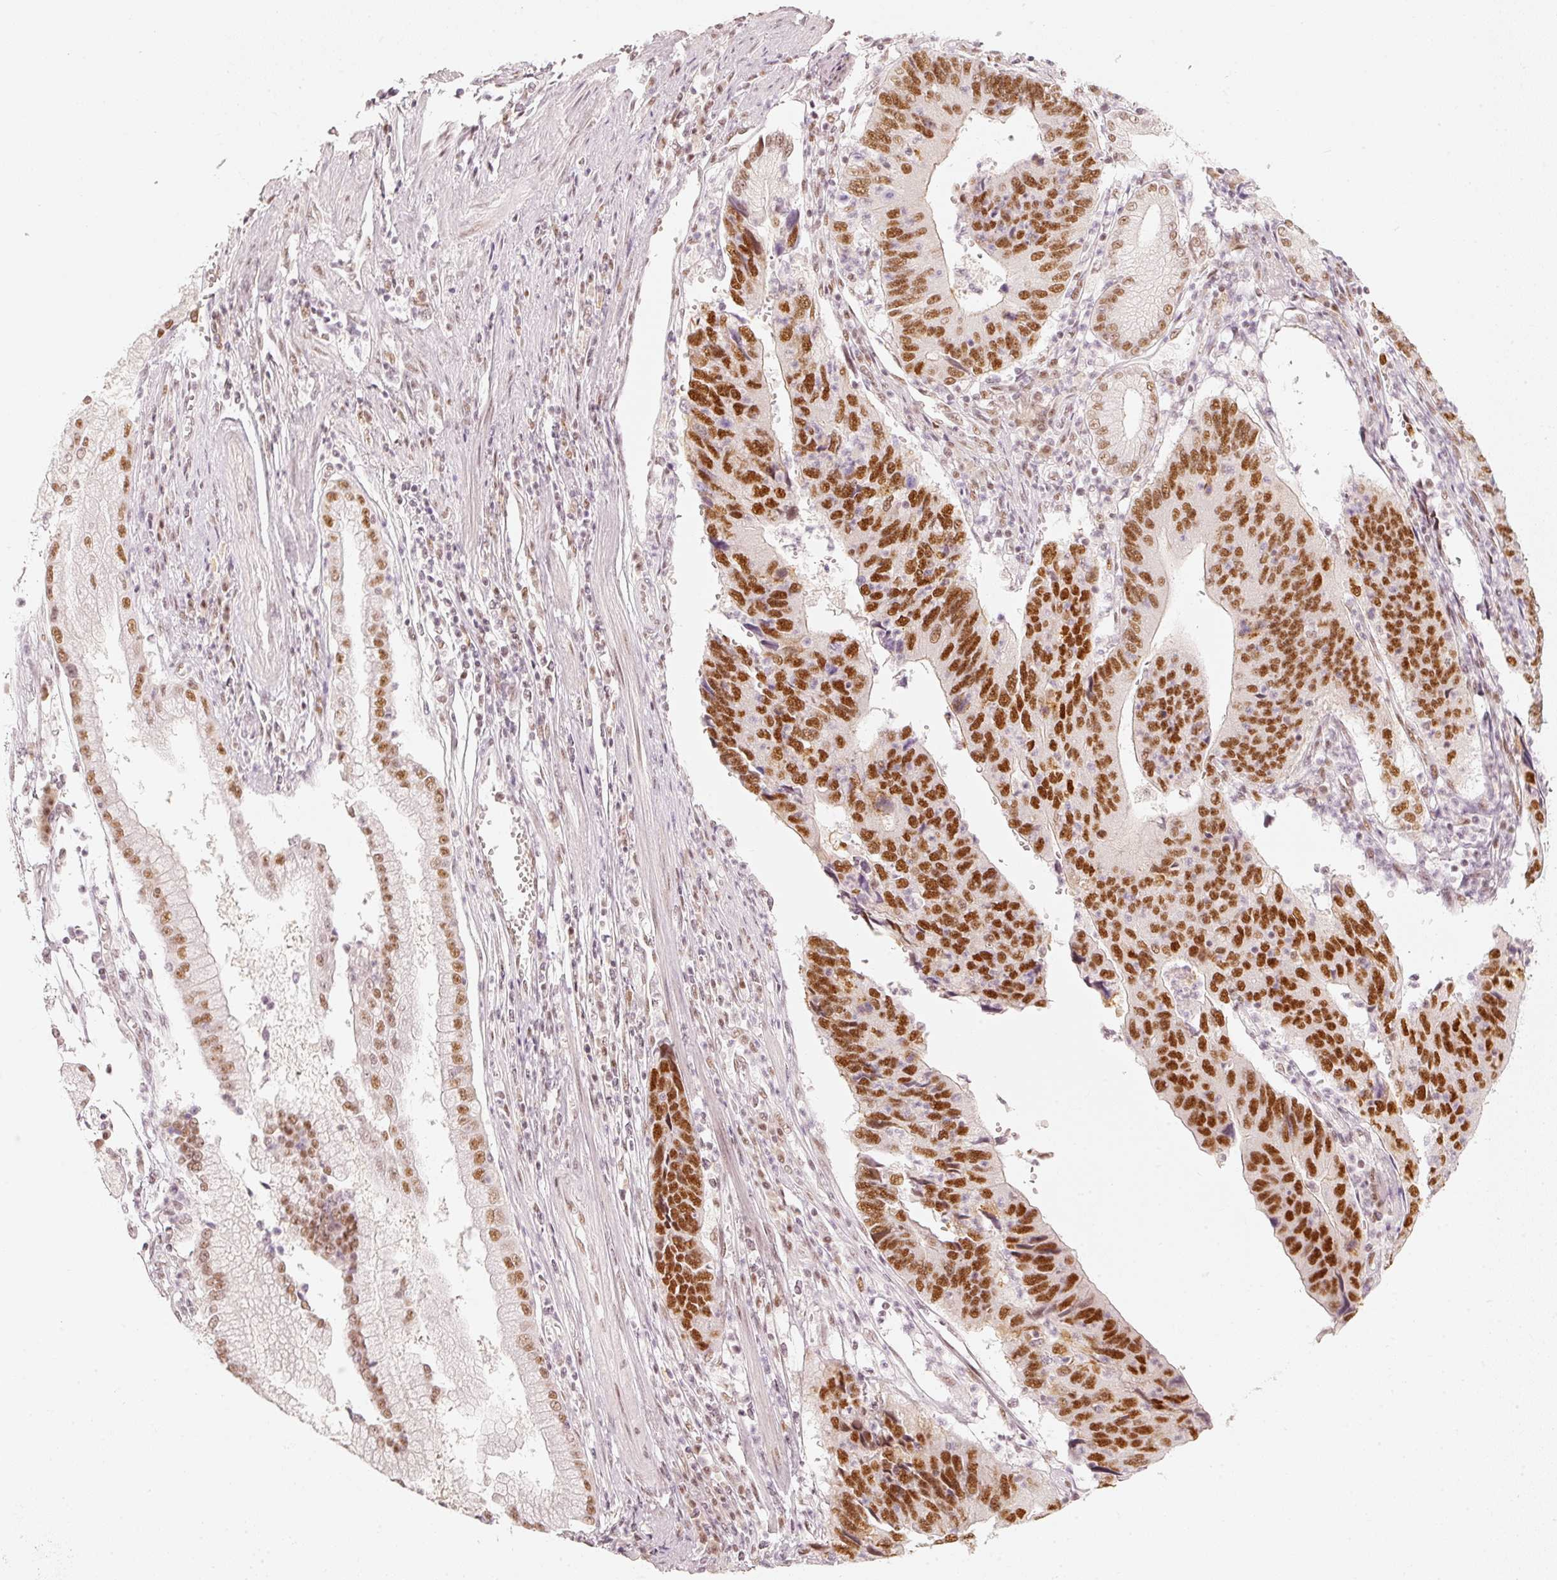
{"staining": {"intensity": "strong", "quantity": ">75%", "location": "nuclear"}, "tissue": "stomach cancer", "cell_type": "Tumor cells", "image_type": "cancer", "snomed": [{"axis": "morphology", "description": "Adenocarcinoma, NOS"}, {"axis": "topography", "description": "Stomach"}], "caption": "An immunohistochemistry (IHC) micrograph of neoplastic tissue is shown. Protein staining in brown highlights strong nuclear positivity in stomach adenocarcinoma within tumor cells.", "gene": "PPP1R10", "patient": {"sex": "male", "age": 59}}